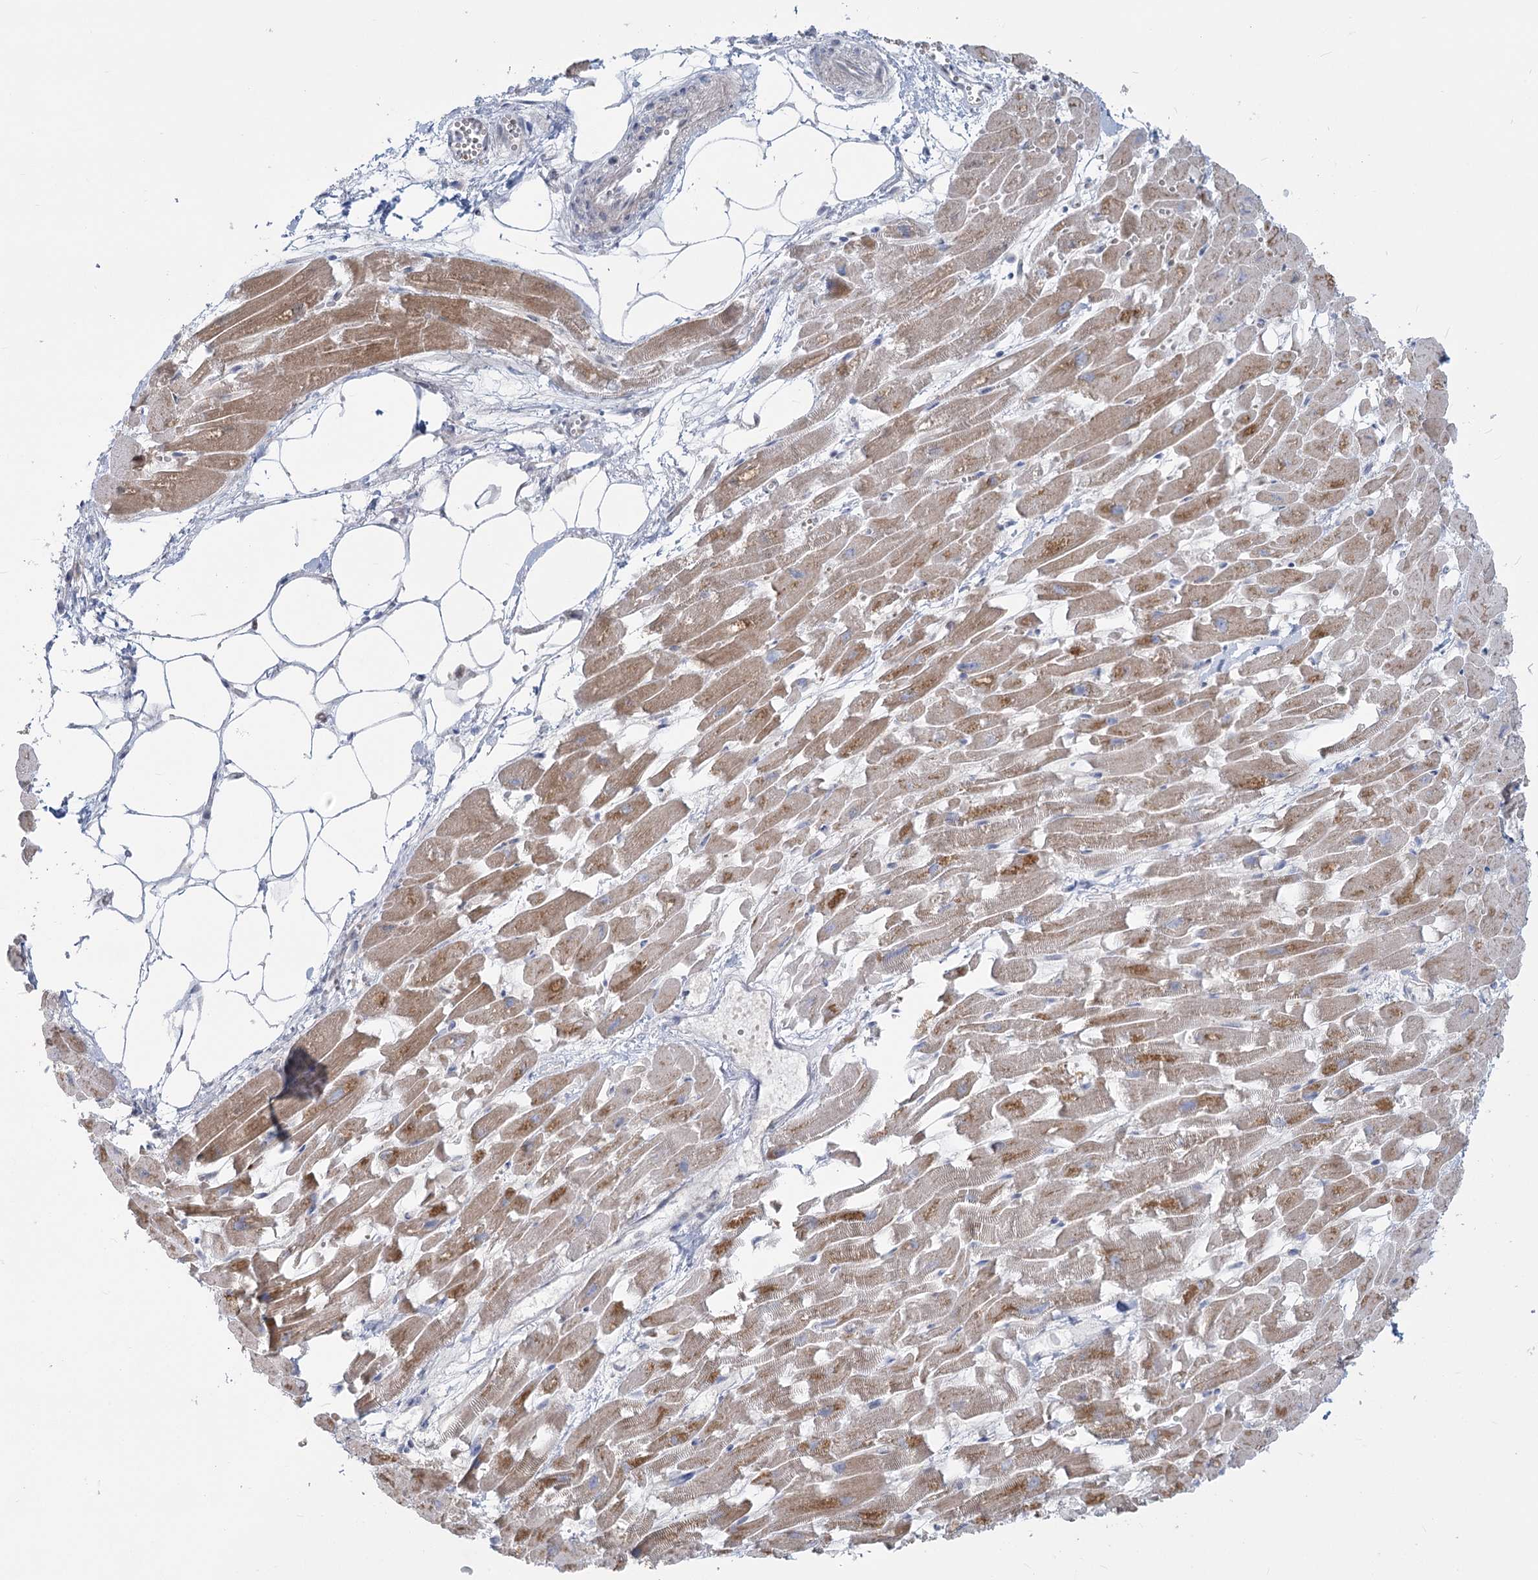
{"staining": {"intensity": "moderate", "quantity": "25%-75%", "location": "cytoplasmic/membranous"}, "tissue": "heart muscle", "cell_type": "Cardiomyocytes", "image_type": "normal", "snomed": [{"axis": "morphology", "description": "Normal tissue, NOS"}, {"axis": "topography", "description": "Heart"}], "caption": "Immunohistochemical staining of normal heart muscle reveals medium levels of moderate cytoplasmic/membranous positivity in about 25%-75% of cardiomyocytes.", "gene": "MTG1", "patient": {"sex": "female", "age": 64}}